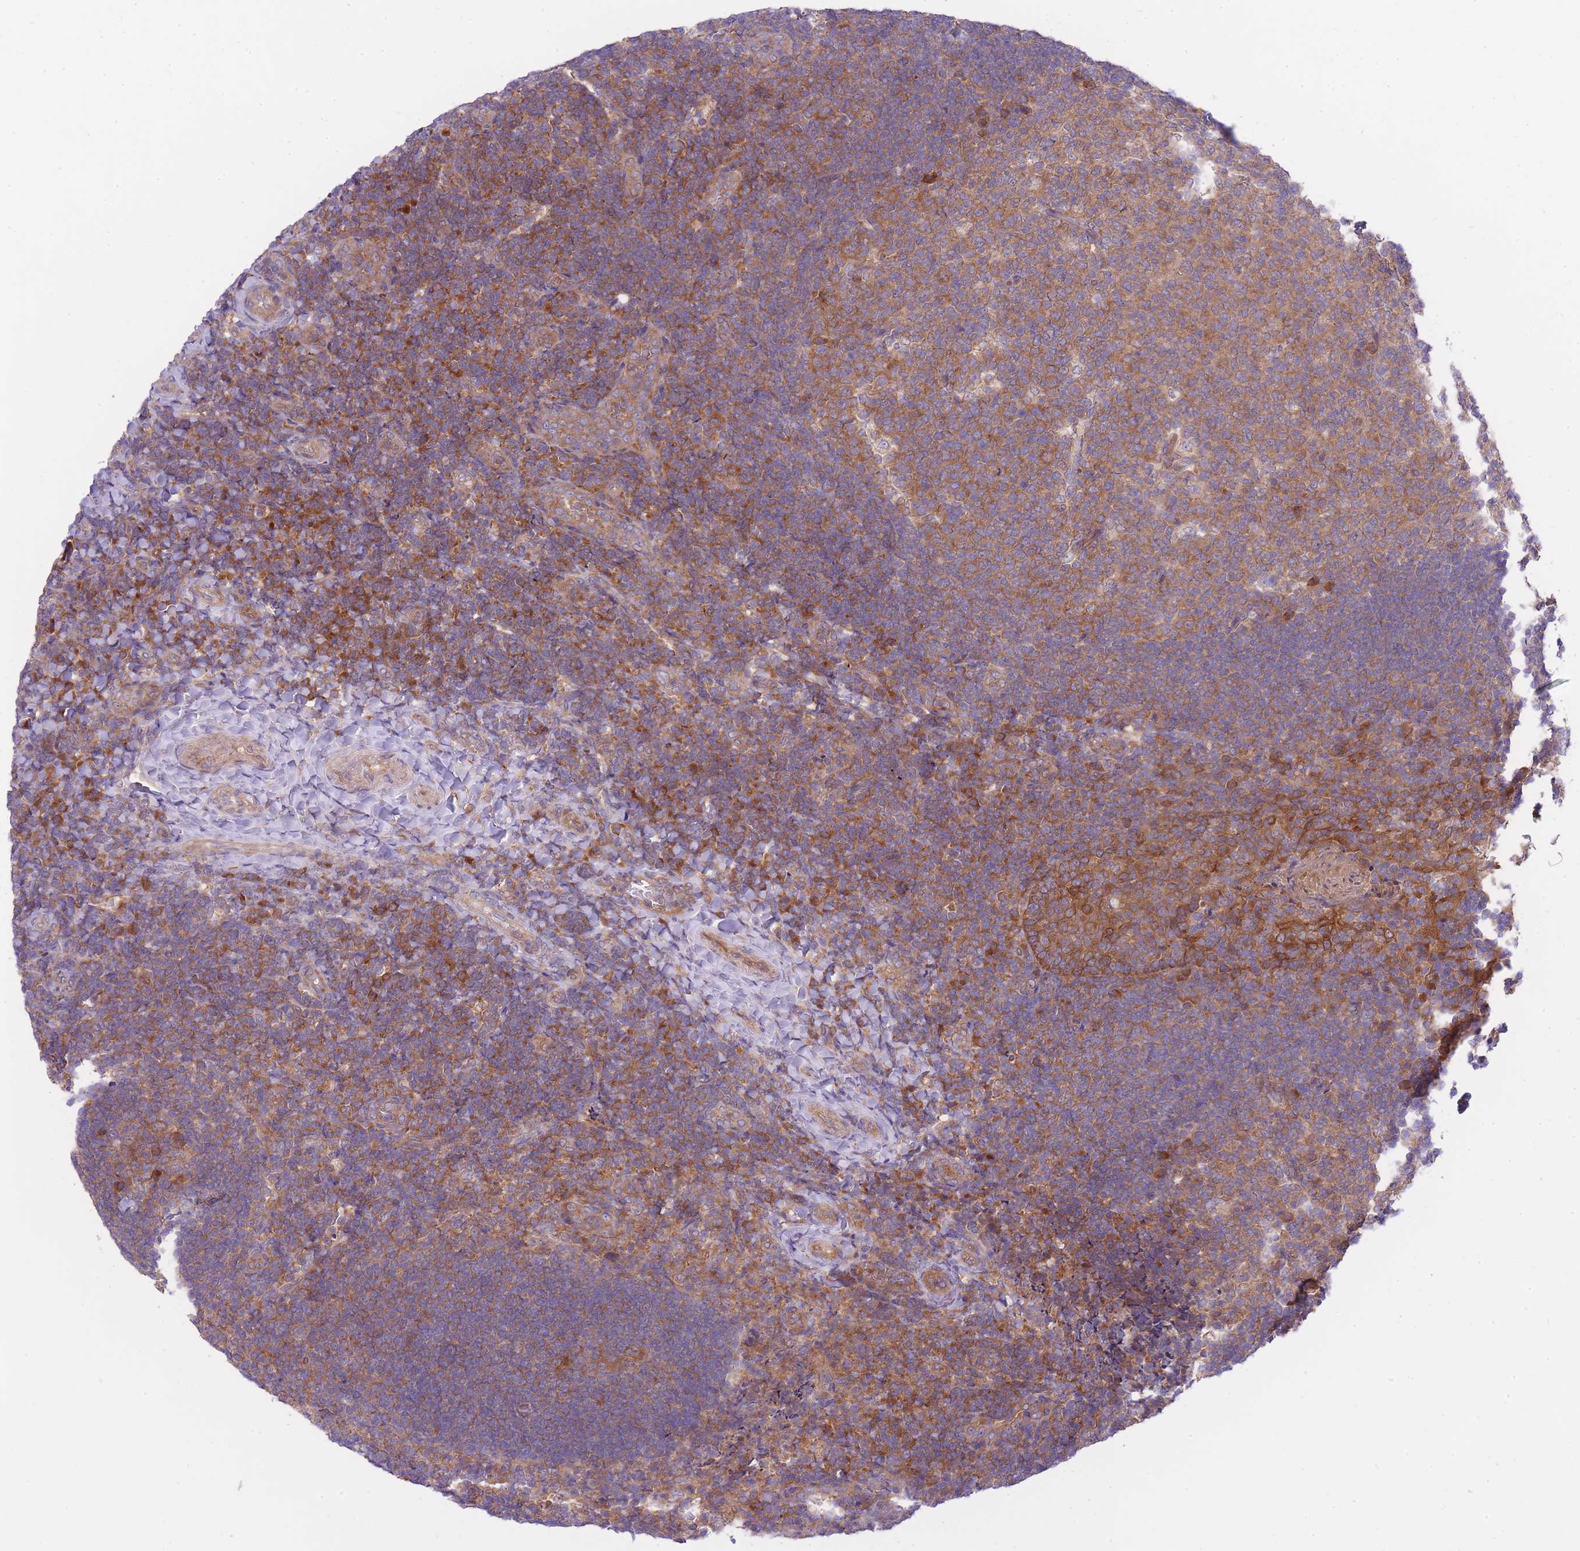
{"staining": {"intensity": "moderate", "quantity": ">75%", "location": "cytoplasmic/membranous"}, "tissue": "tonsil", "cell_type": "Germinal center cells", "image_type": "normal", "snomed": [{"axis": "morphology", "description": "Normal tissue, NOS"}, {"axis": "topography", "description": "Tonsil"}], "caption": "Protein expression analysis of unremarkable tonsil reveals moderate cytoplasmic/membranous staining in approximately >75% of germinal center cells. (DAB (3,3'-diaminobenzidine) IHC with brightfield microscopy, high magnification).", "gene": "EIF2B2", "patient": {"sex": "female", "age": 10}}